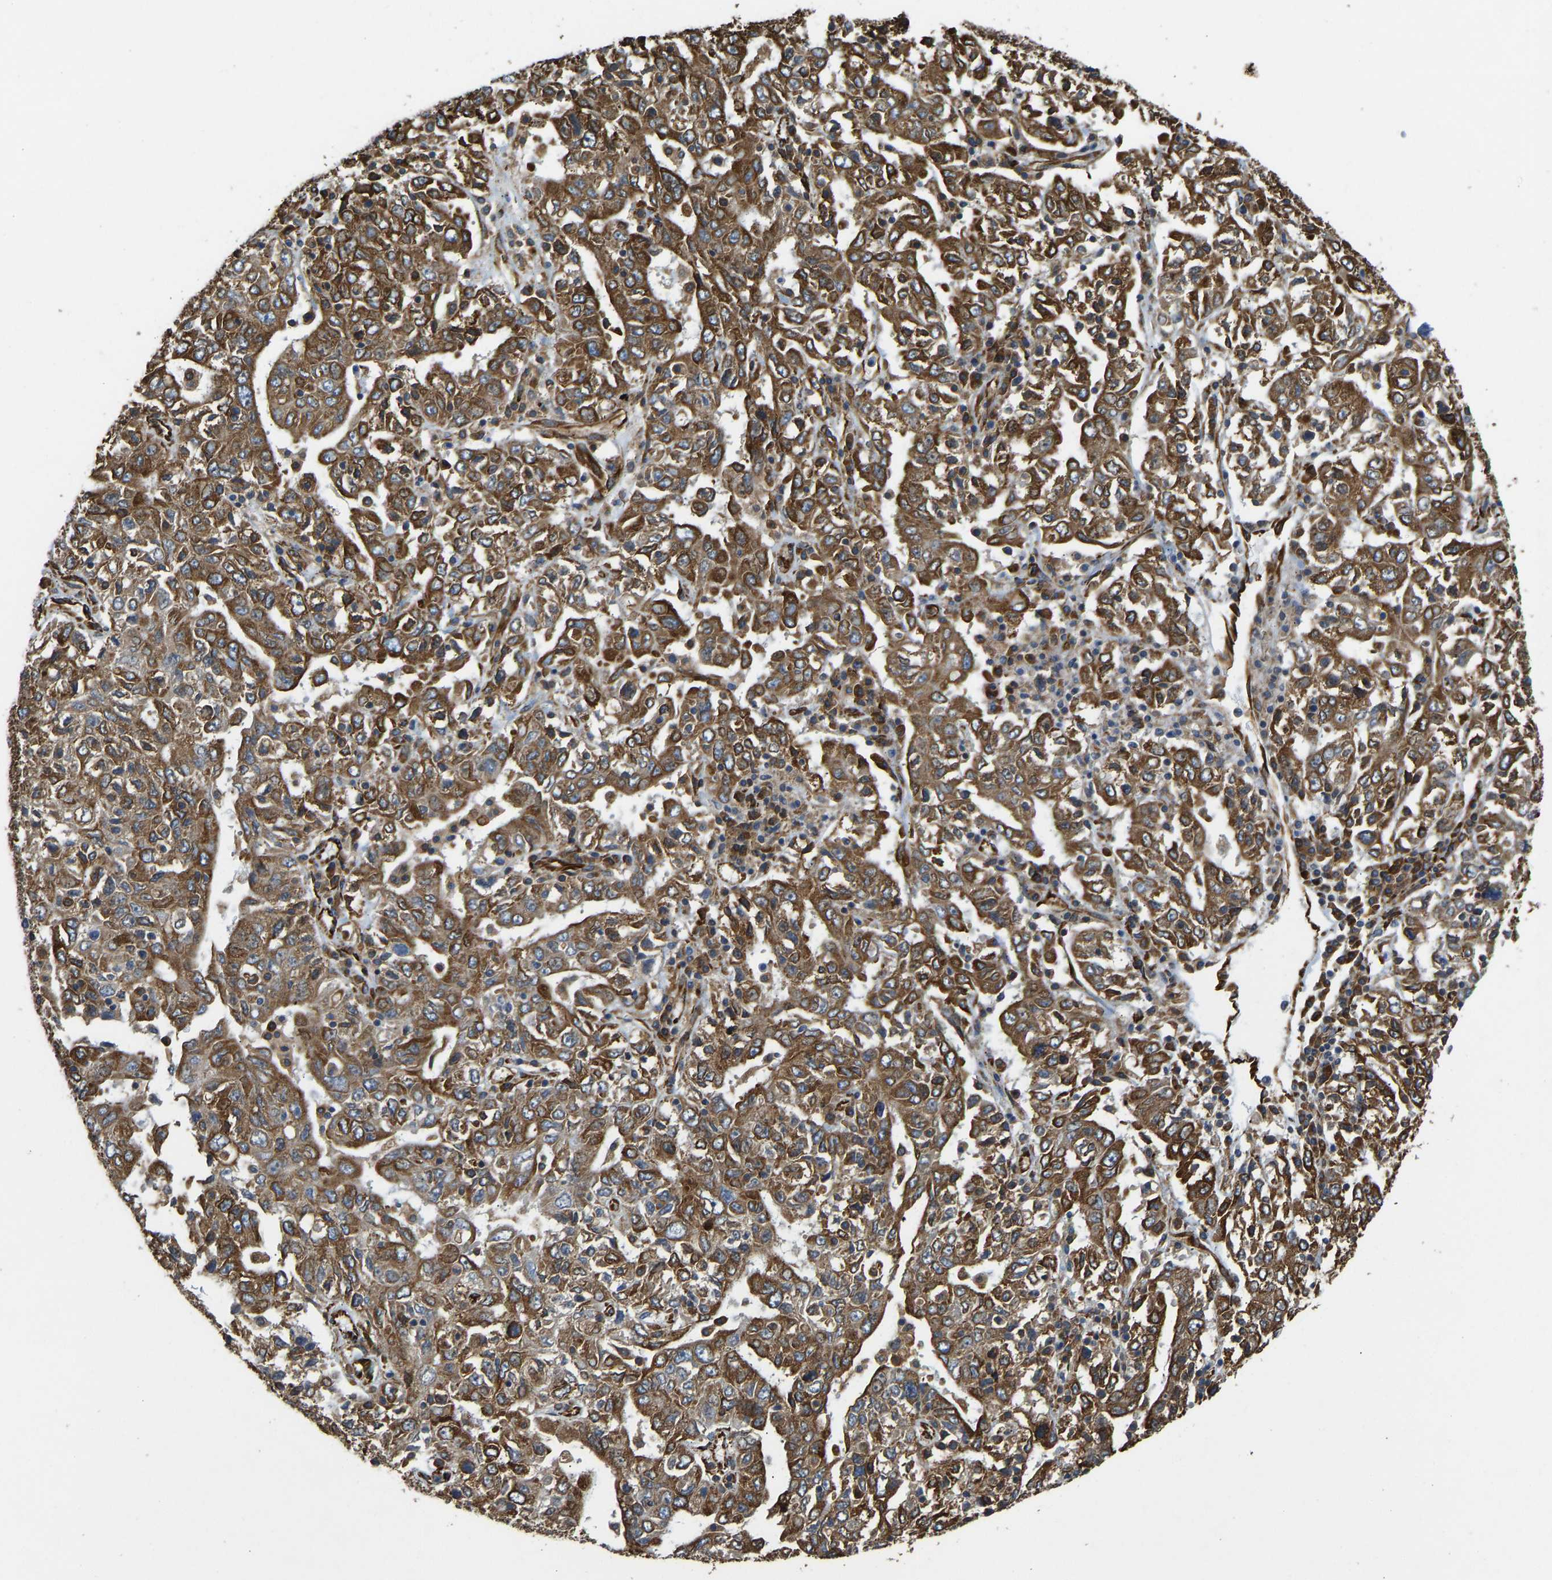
{"staining": {"intensity": "moderate", "quantity": ">75%", "location": "cytoplasmic/membranous"}, "tissue": "ovarian cancer", "cell_type": "Tumor cells", "image_type": "cancer", "snomed": [{"axis": "morphology", "description": "Carcinoma, endometroid"}, {"axis": "topography", "description": "Ovary"}], "caption": "Immunohistochemical staining of ovarian cancer shows moderate cytoplasmic/membranous protein expression in about >75% of tumor cells.", "gene": "BEX3", "patient": {"sex": "female", "age": 62}}